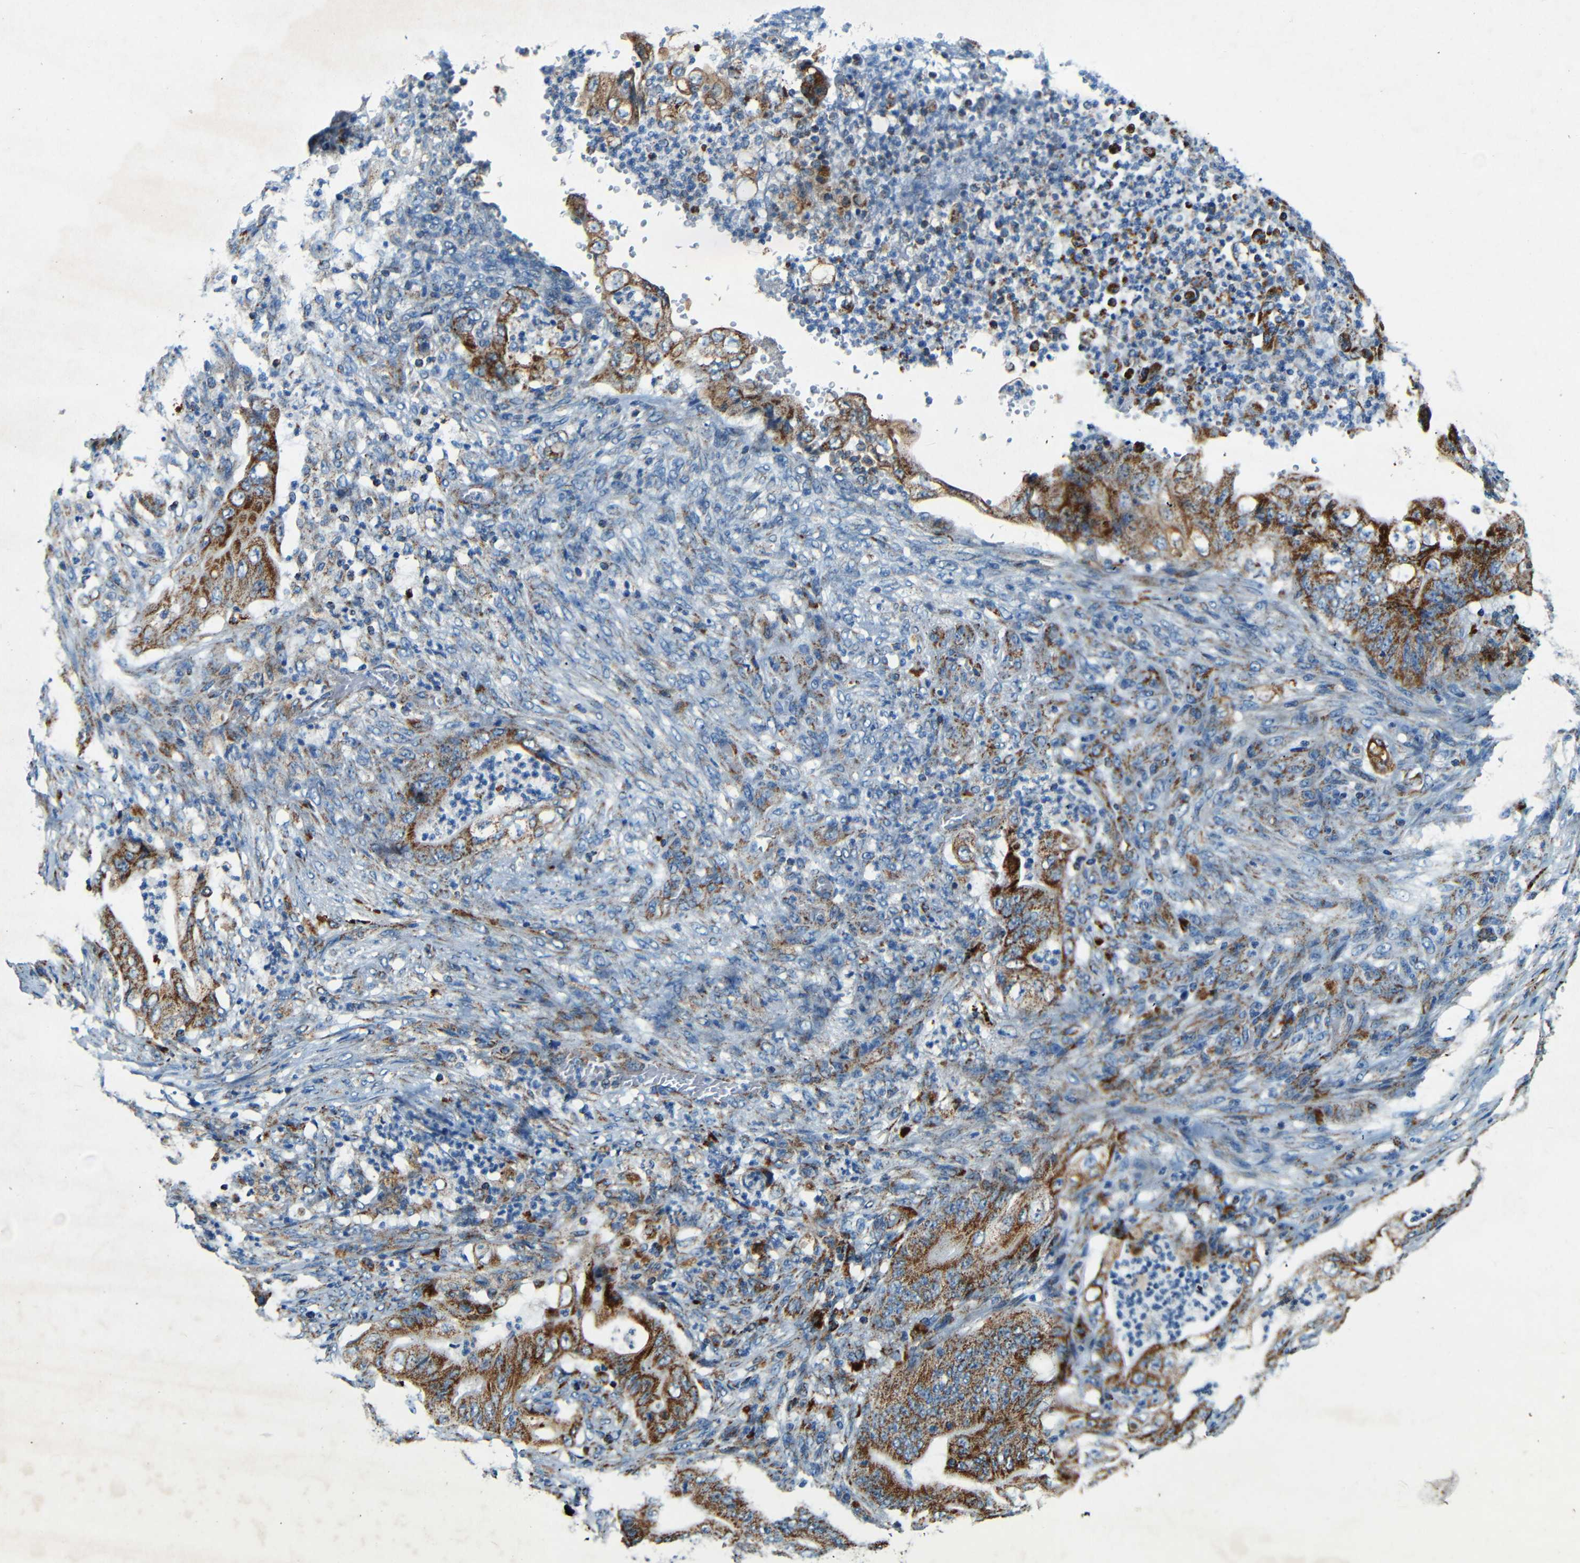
{"staining": {"intensity": "strong", "quantity": ">75%", "location": "cytoplasmic/membranous"}, "tissue": "stomach cancer", "cell_type": "Tumor cells", "image_type": "cancer", "snomed": [{"axis": "morphology", "description": "Adenocarcinoma, NOS"}, {"axis": "topography", "description": "Stomach"}], "caption": "DAB immunohistochemical staining of human stomach cancer (adenocarcinoma) demonstrates strong cytoplasmic/membranous protein positivity in about >75% of tumor cells. (Brightfield microscopy of DAB IHC at high magnification).", "gene": "WSCD2", "patient": {"sex": "female", "age": 73}}